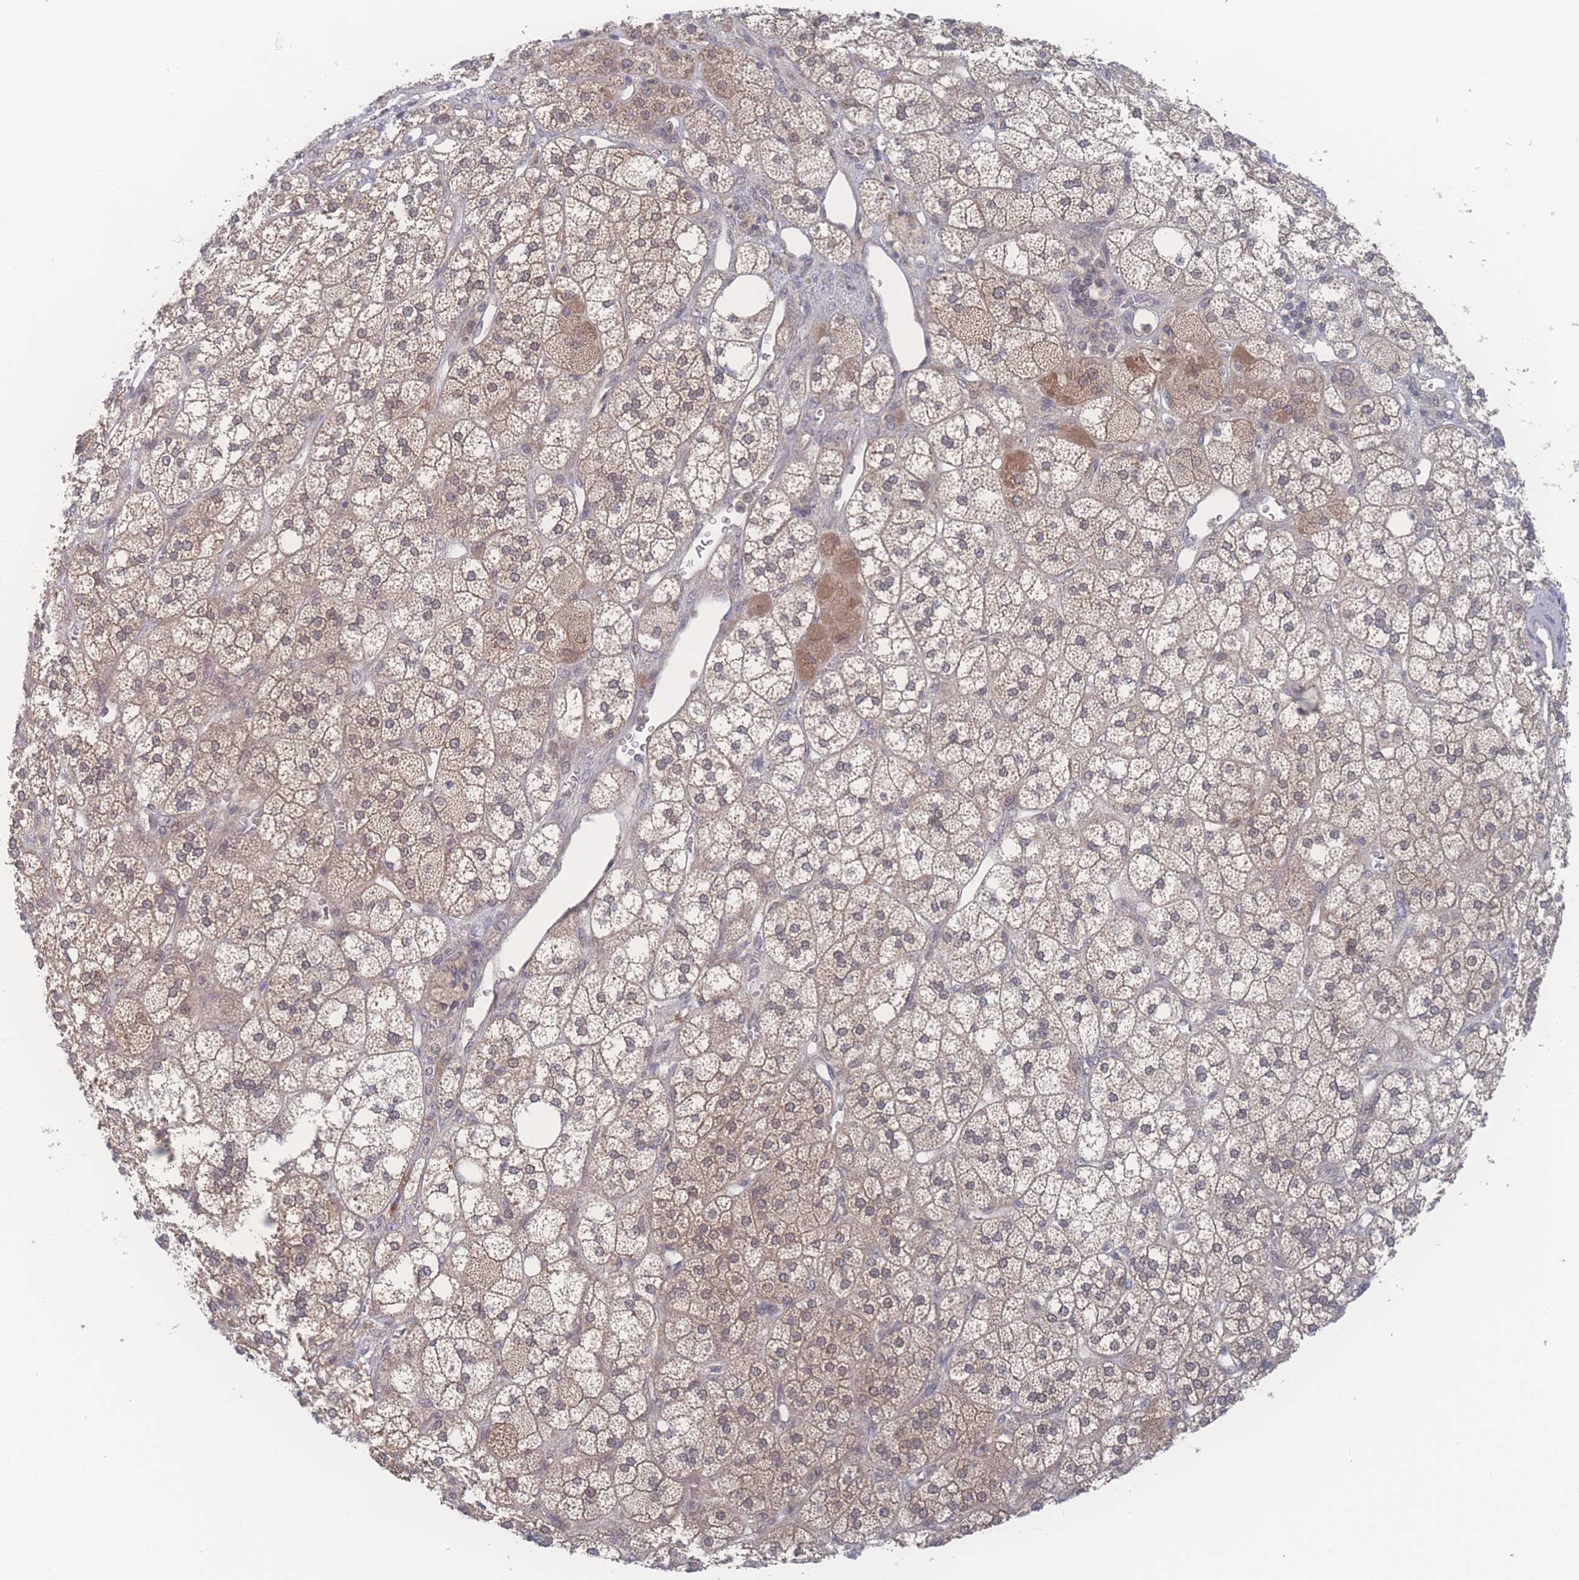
{"staining": {"intensity": "moderate", "quantity": "25%-75%", "location": "cytoplasmic/membranous,nuclear"}, "tissue": "adrenal gland", "cell_type": "Glandular cells", "image_type": "normal", "snomed": [{"axis": "morphology", "description": "Normal tissue, NOS"}, {"axis": "topography", "description": "Adrenal gland"}], "caption": "About 25%-75% of glandular cells in unremarkable human adrenal gland display moderate cytoplasmic/membranous,nuclear protein staining as visualized by brown immunohistochemical staining.", "gene": "NBEAL1", "patient": {"sex": "male", "age": 61}}